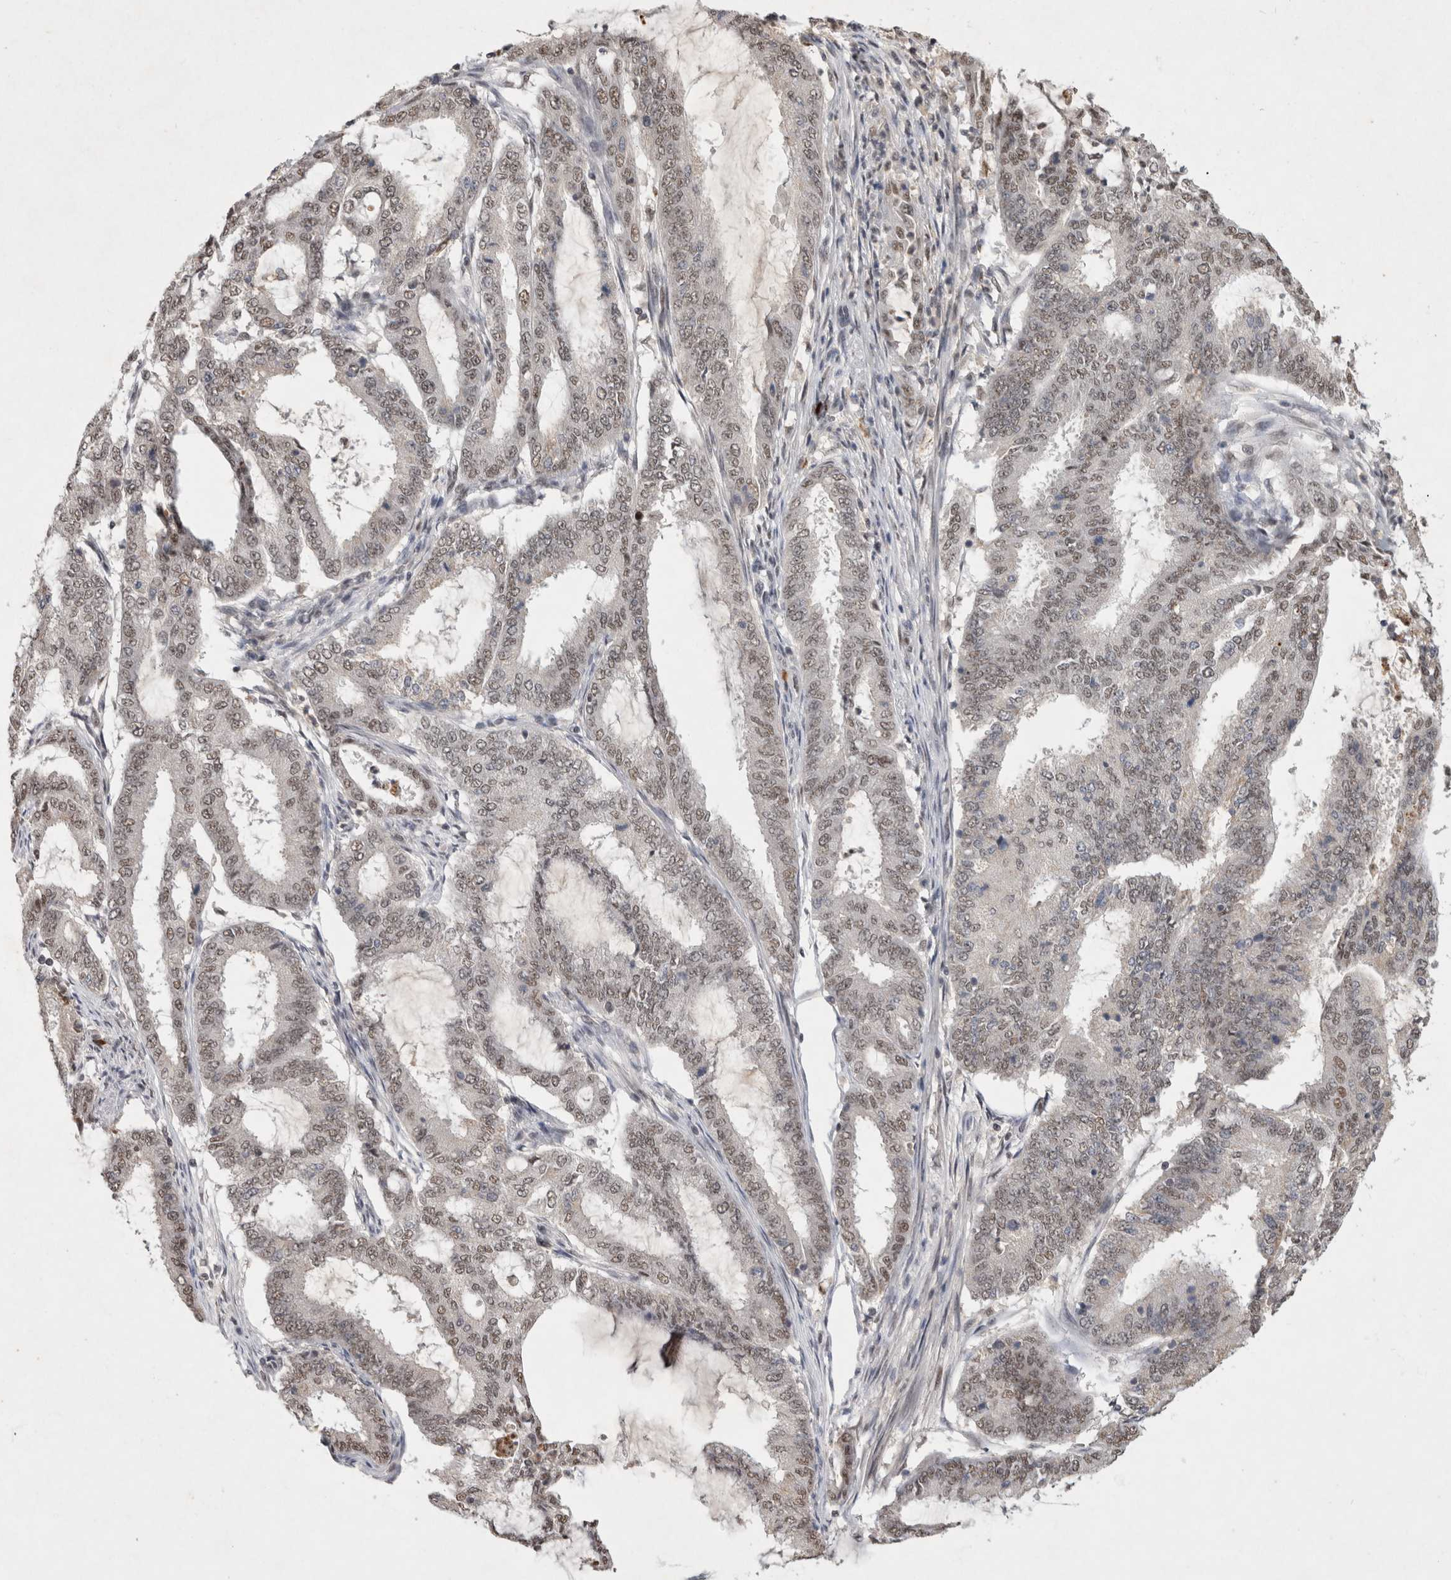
{"staining": {"intensity": "weak", "quantity": ">75%", "location": "nuclear"}, "tissue": "endometrial cancer", "cell_type": "Tumor cells", "image_type": "cancer", "snomed": [{"axis": "morphology", "description": "Adenocarcinoma, NOS"}, {"axis": "topography", "description": "Endometrium"}], "caption": "Immunohistochemical staining of adenocarcinoma (endometrial) reveals low levels of weak nuclear protein positivity in about >75% of tumor cells.", "gene": "XRCC5", "patient": {"sex": "female", "age": 51}}